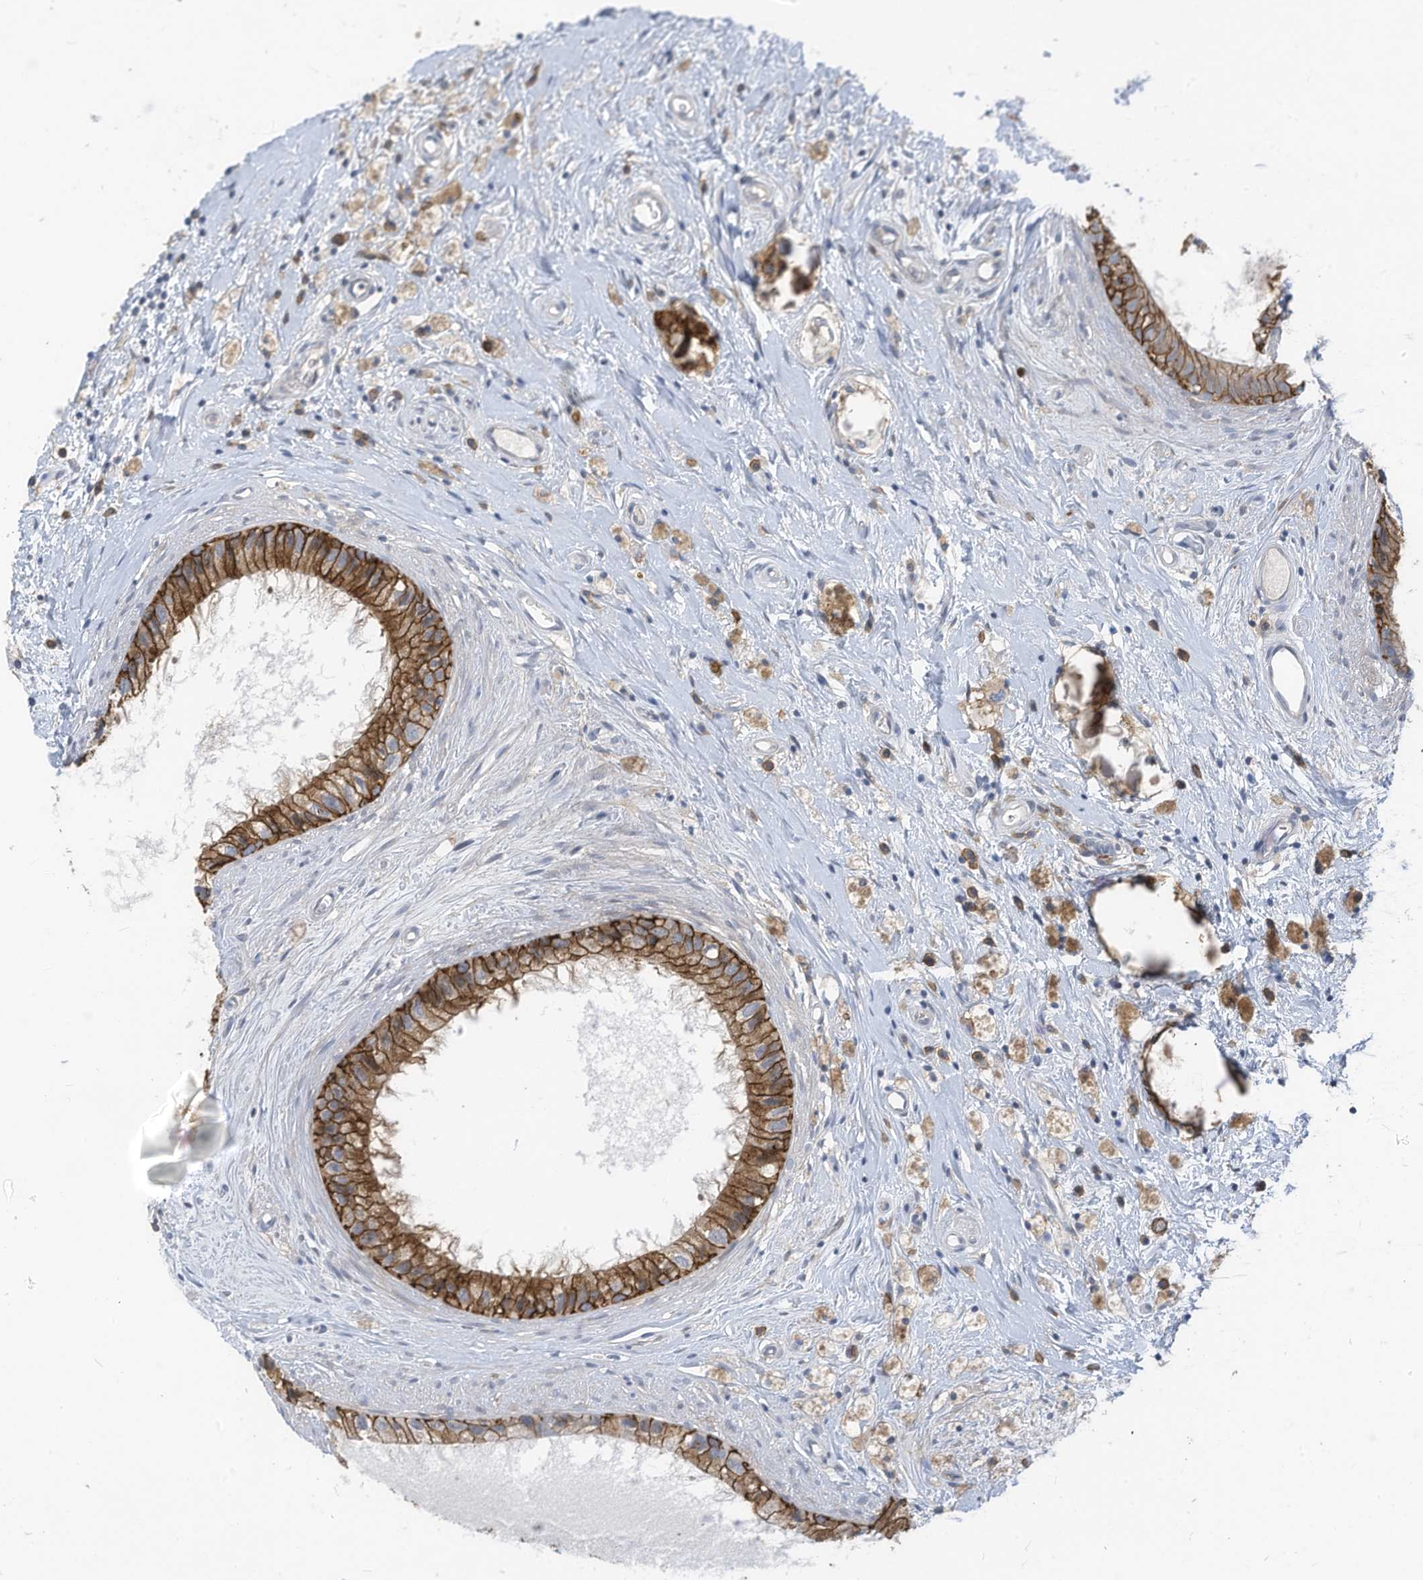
{"staining": {"intensity": "strong", "quantity": ">75%", "location": "cytoplasmic/membranous"}, "tissue": "epididymis", "cell_type": "Glandular cells", "image_type": "normal", "snomed": [{"axis": "morphology", "description": "Normal tissue, NOS"}, {"axis": "topography", "description": "Epididymis"}], "caption": "Unremarkable epididymis was stained to show a protein in brown. There is high levels of strong cytoplasmic/membranous staining in about >75% of glandular cells. Ihc stains the protein in brown and the nuclei are stained blue.", "gene": "SLC1A5", "patient": {"sex": "male", "age": 80}}